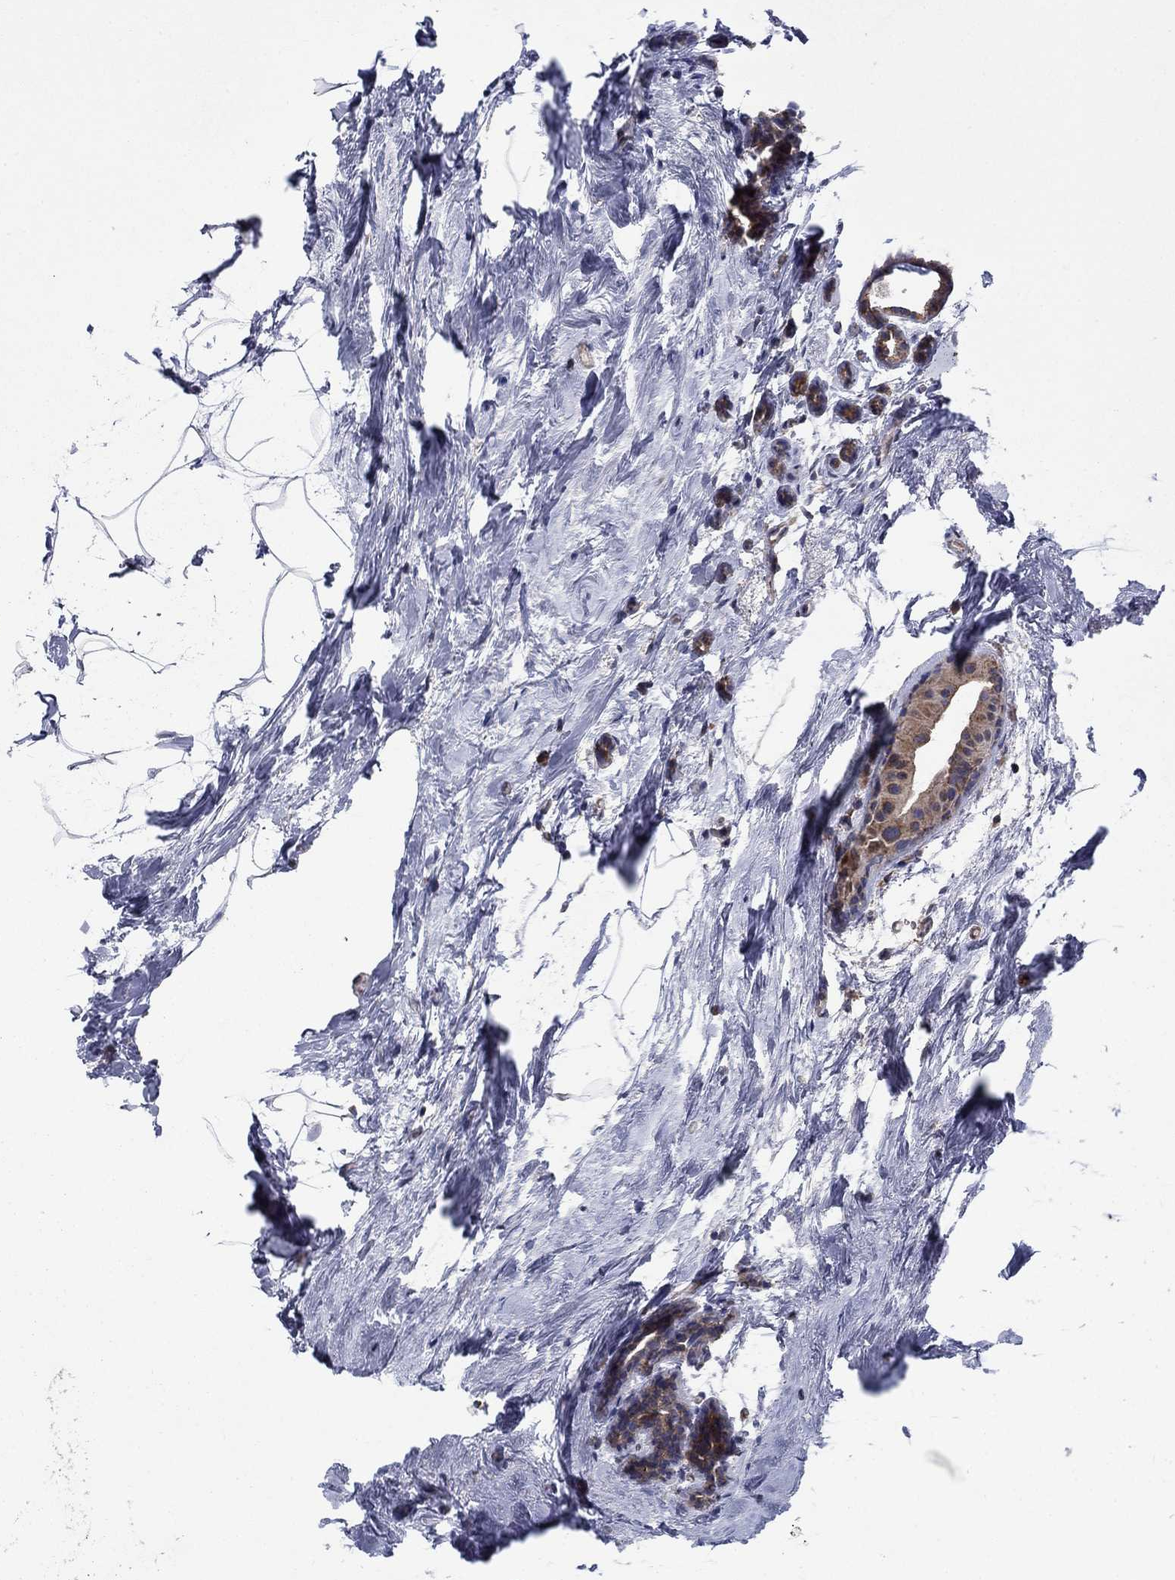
{"staining": {"intensity": "moderate", "quantity": "25%-75%", "location": "cytoplasmic/membranous"}, "tissue": "breast cancer", "cell_type": "Tumor cells", "image_type": "cancer", "snomed": [{"axis": "morphology", "description": "Duct carcinoma"}, {"axis": "topography", "description": "Breast"}], "caption": "Immunohistochemistry micrograph of human breast invasive ductal carcinoma stained for a protein (brown), which reveals medium levels of moderate cytoplasmic/membranous staining in about 25%-75% of tumor cells.", "gene": "RNF19B", "patient": {"sex": "female", "age": 55}}